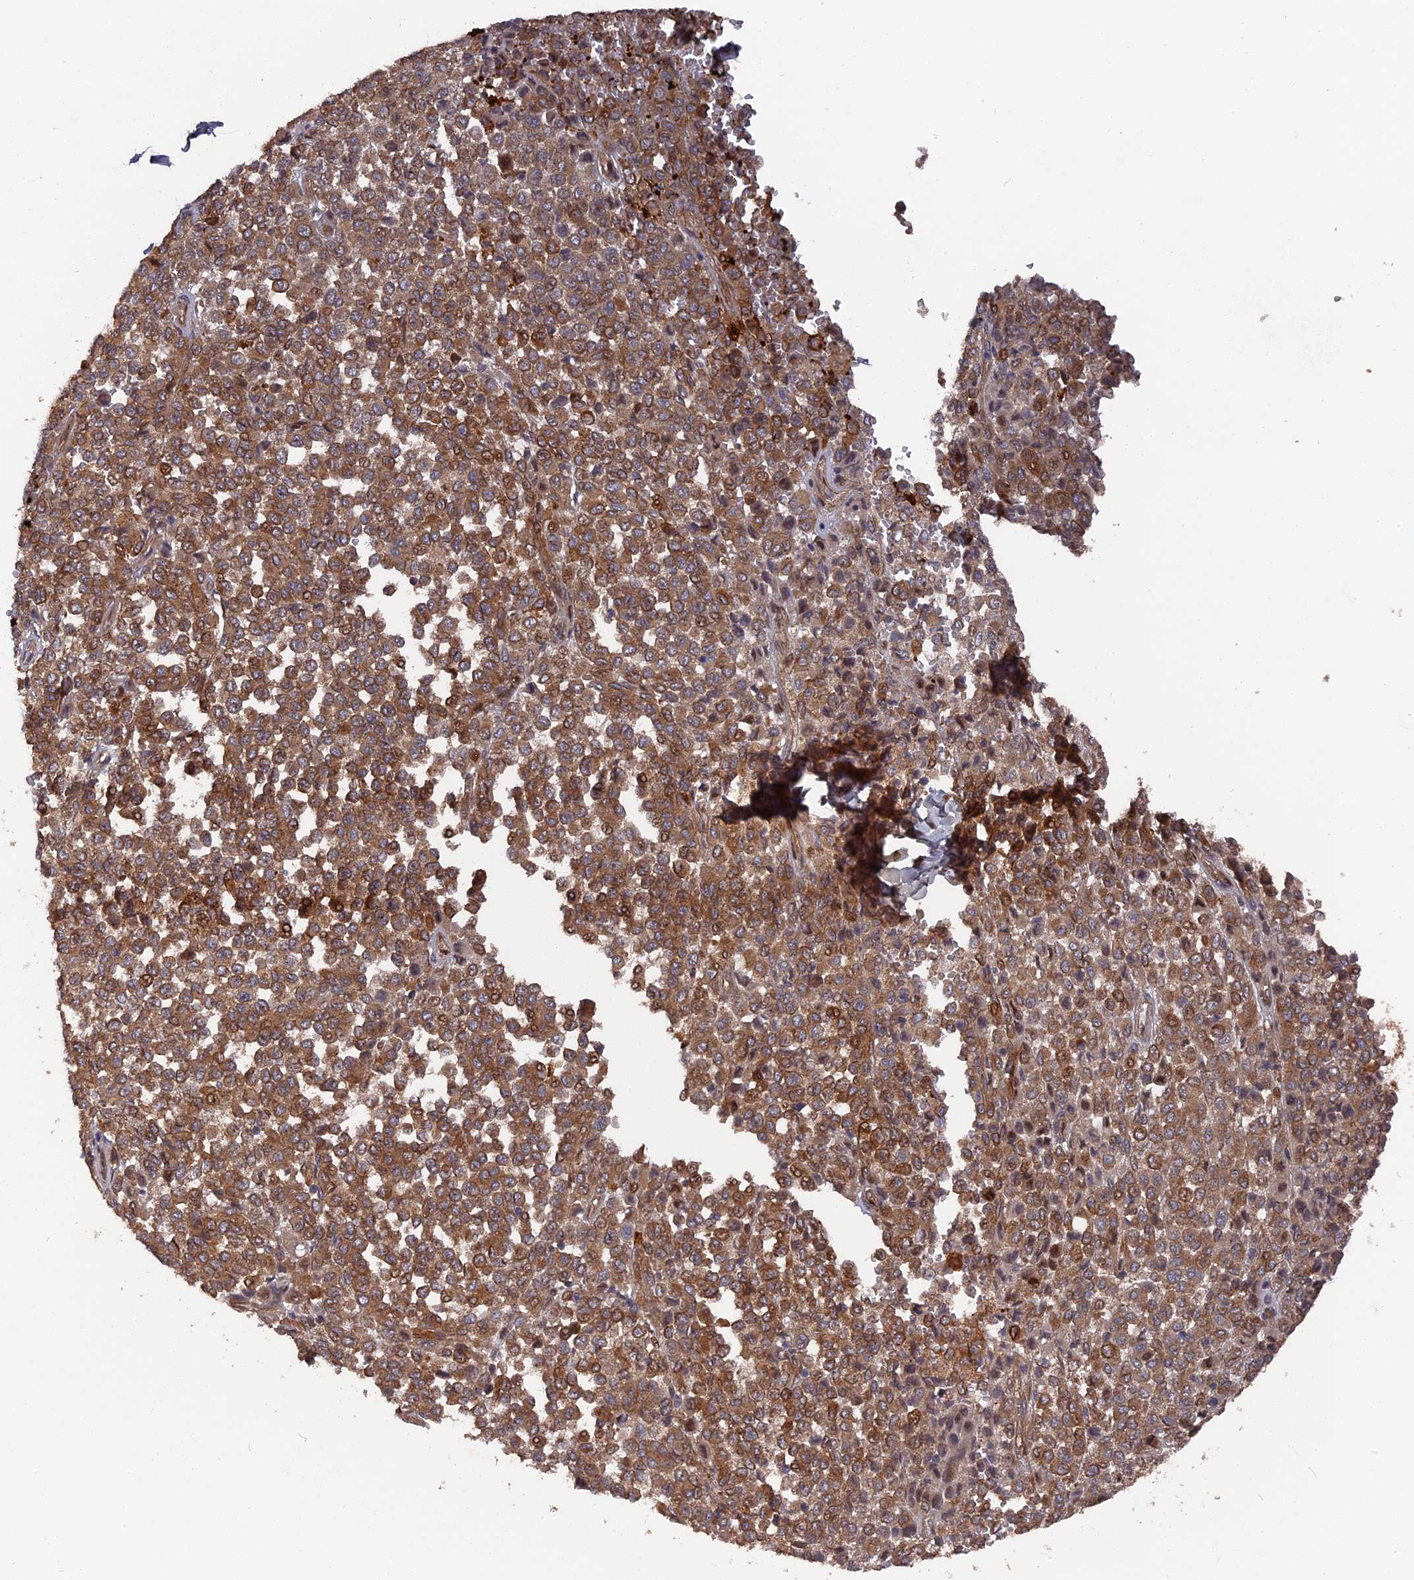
{"staining": {"intensity": "moderate", "quantity": ">75%", "location": "cytoplasmic/membranous,nuclear"}, "tissue": "melanoma", "cell_type": "Tumor cells", "image_type": "cancer", "snomed": [{"axis": "morphology", "description": "Malignant melanoma, Metastatic site"}, {"axis": "topography", "description": "Pancreas"}], "caption": "A histopathology image of human melanoma stained for a protein reveals moderate cytoplasmic/membranous and nuclear brown staining in tumor cells.", "gene": "DEF8", "patient": {"sex": "female", "age": 30}}